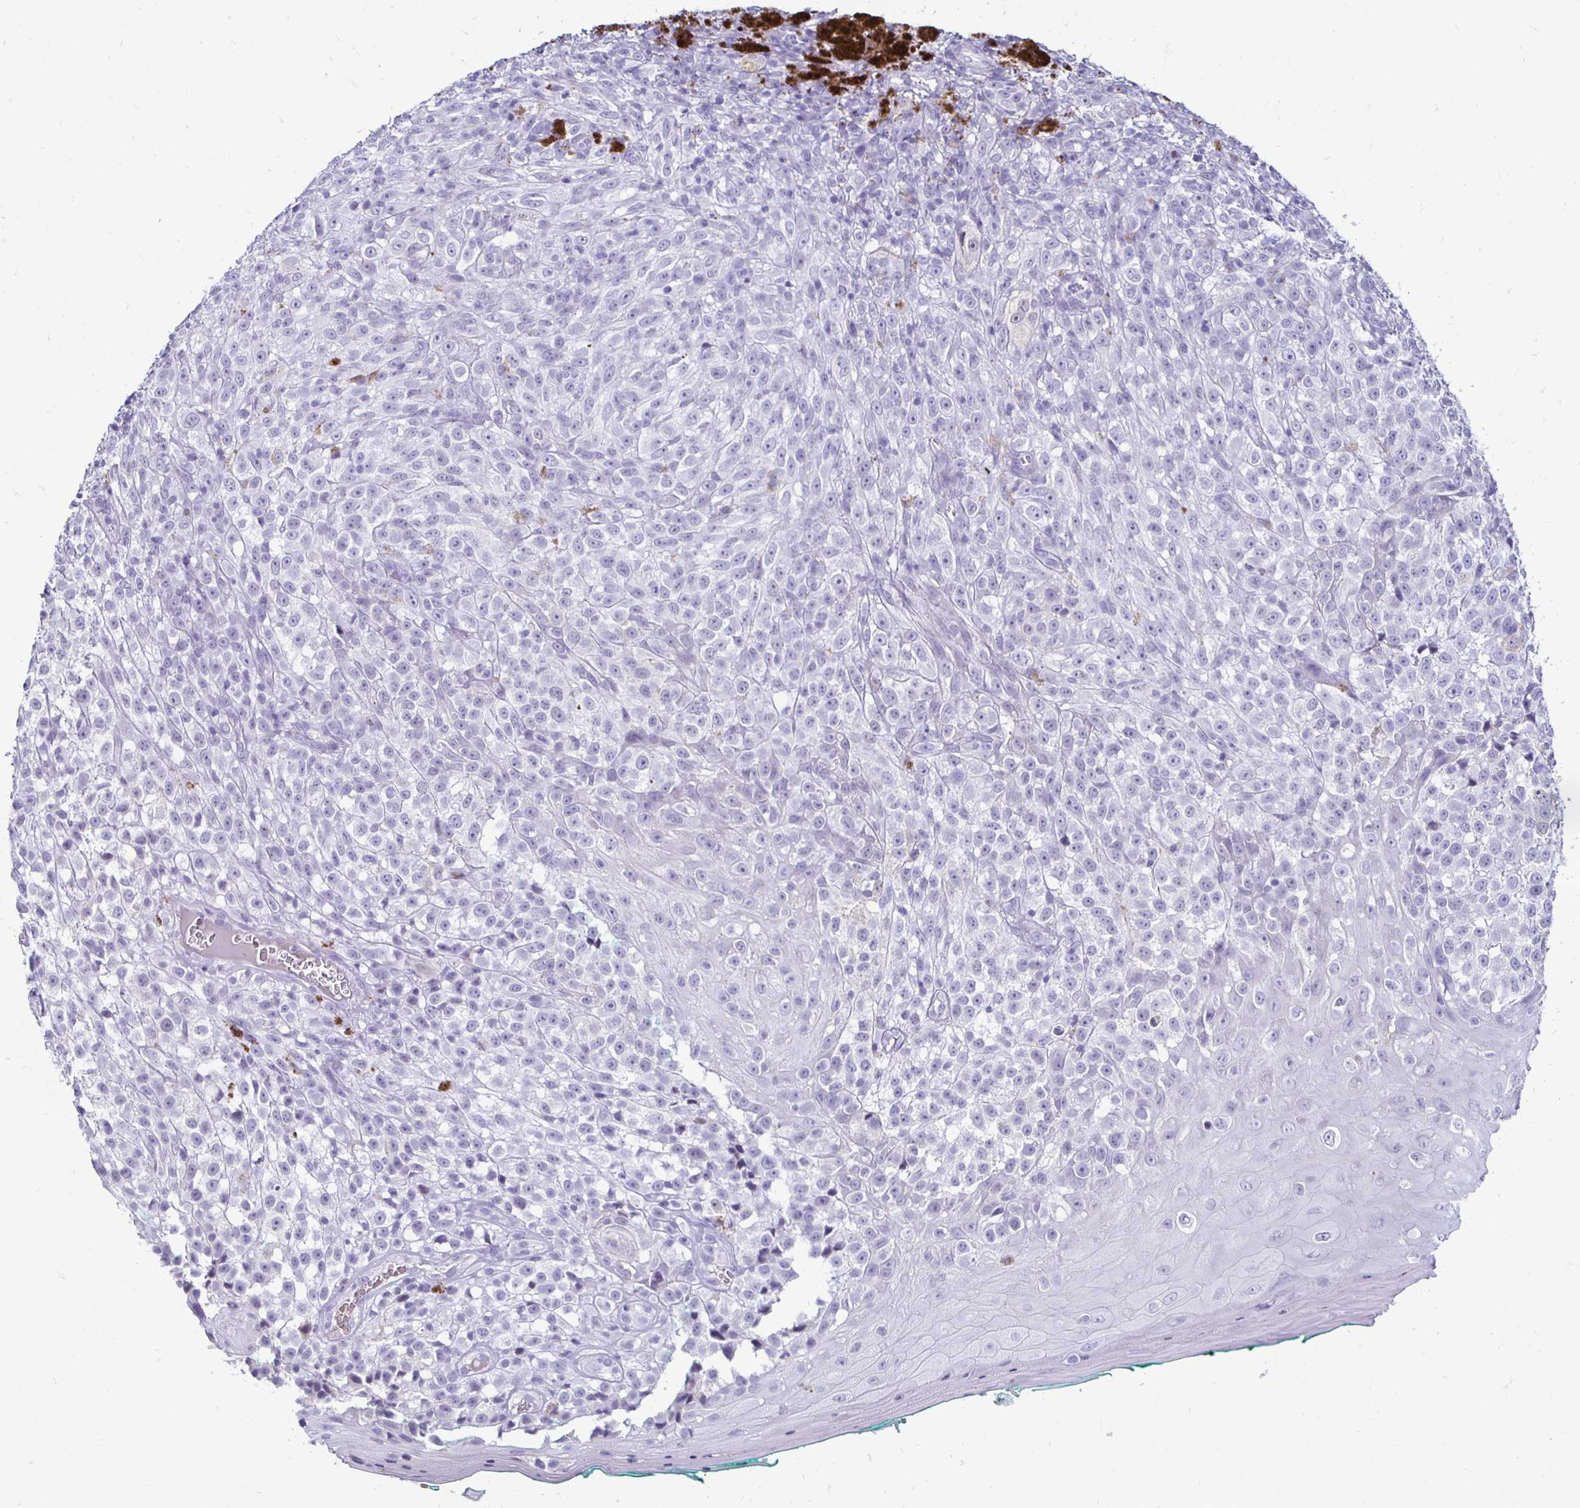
{"staining": {"intensity": "negative", "quantity": "none", "location": "none"}, "tissue": "melanoma", "cell_type": "Tumor cells", "image_type": "cancer", "snomed": [{"axis": "morphology", "description": "Malignant melanoma, NOS"}, {"axis": "topography", "description": "Skin"}], "caption": "Tumor cells are negative for brown protein staining in malignant melanoma.", "gene": "RHBDL3", "patient": {"sex": "male", "age": 79}}